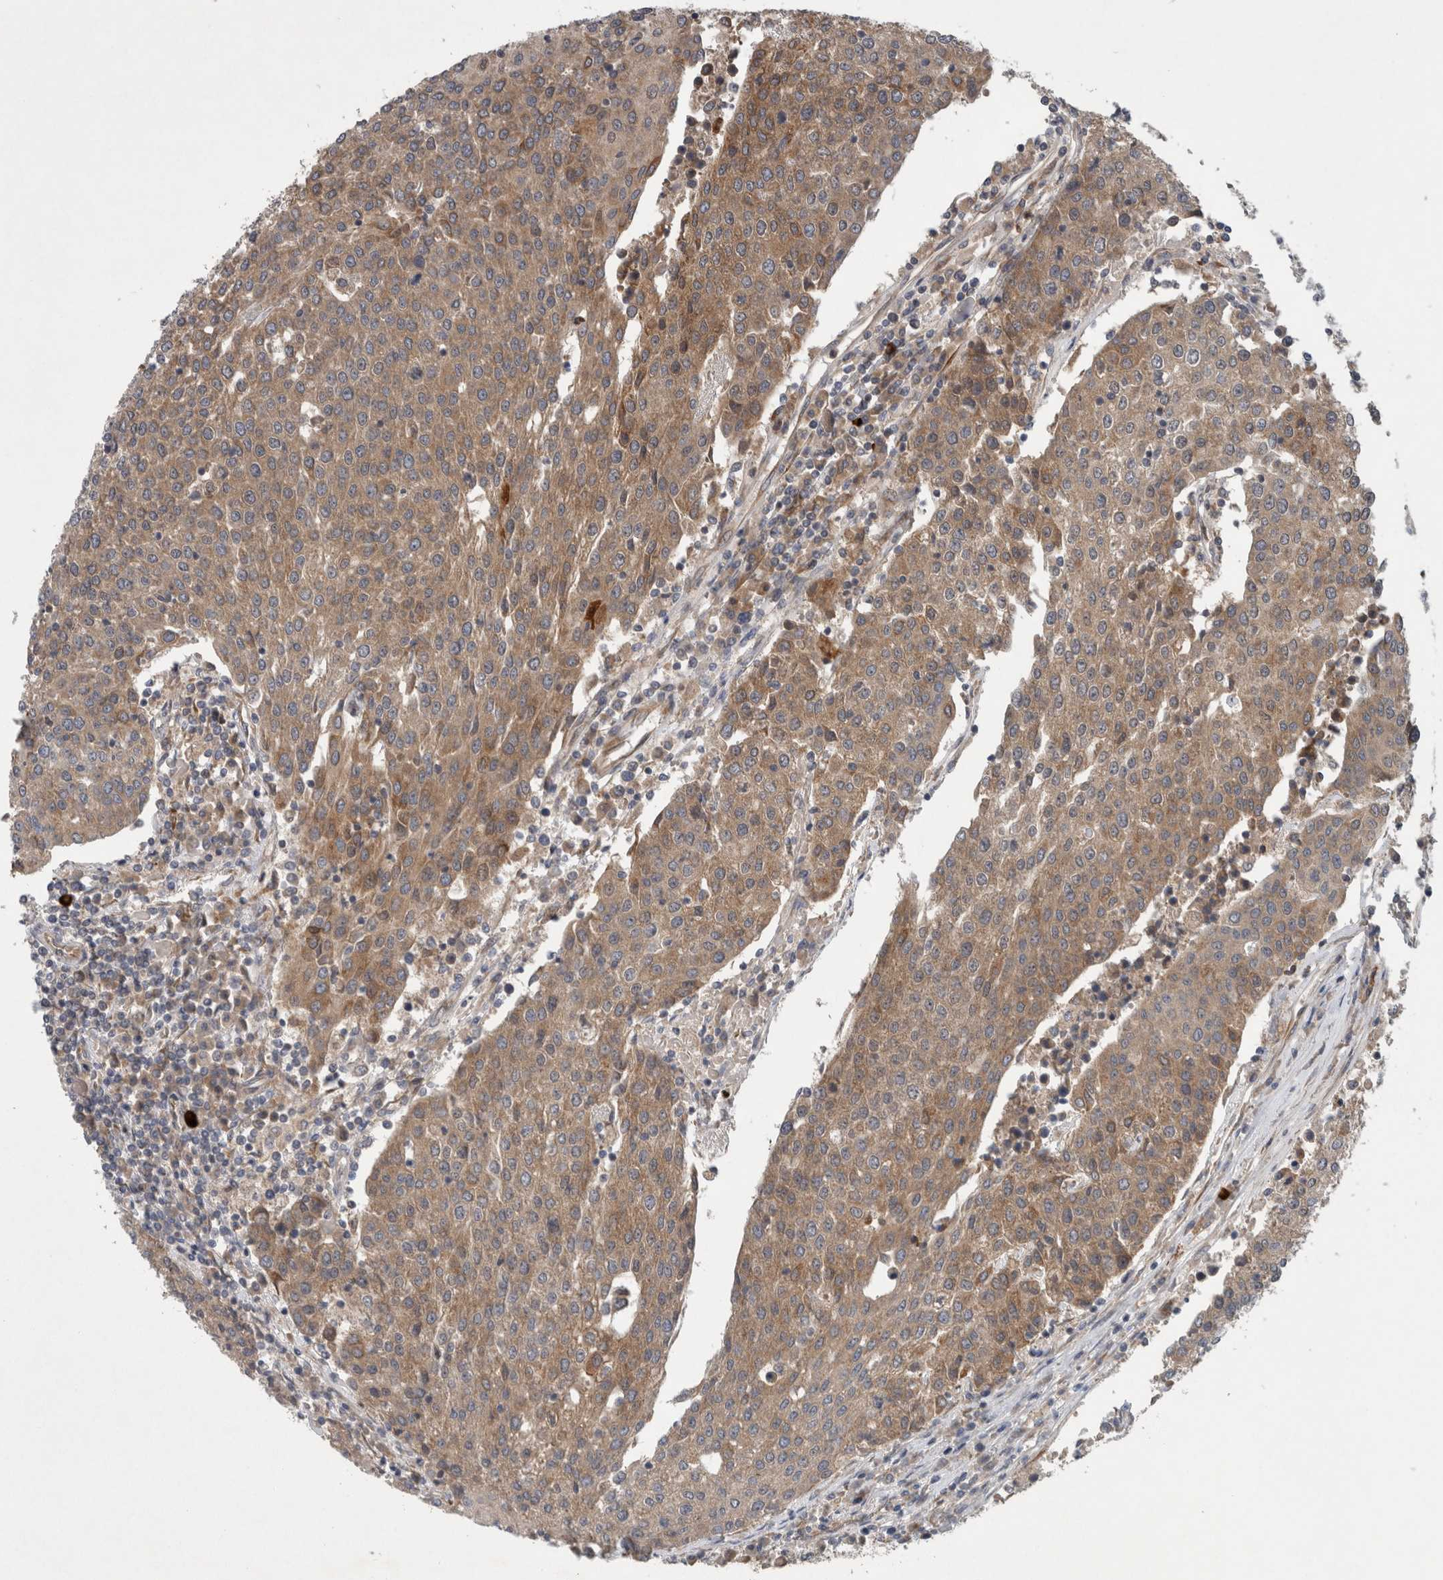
{"staining": {"intensity": "weak", "quantity": ">75%", "location": "cytoplasmic/membranous"}, "tissue": "urothelial cancer", "cell_type": "Tumor cells", "image_type": "cancer", "snomed": [{"axis": "morphology", "description": "Urothelial carcinoma, High grade"}, {"axis": "topography", "description": "Urinary bladder"}], "caption": "Weak cytoplasmic/membranous protein expression is present in about >75% of tumor cells in high-grade urothelial carcinoma. The protein of interest is stained brown, and the nuclei are stained in blue (DAB (3,3'-diaminobenzidine) IHC with brightfield microscopy, high magnification).", "gene": "PDCD2", "patient": {"sex": "female", "age": 85}}